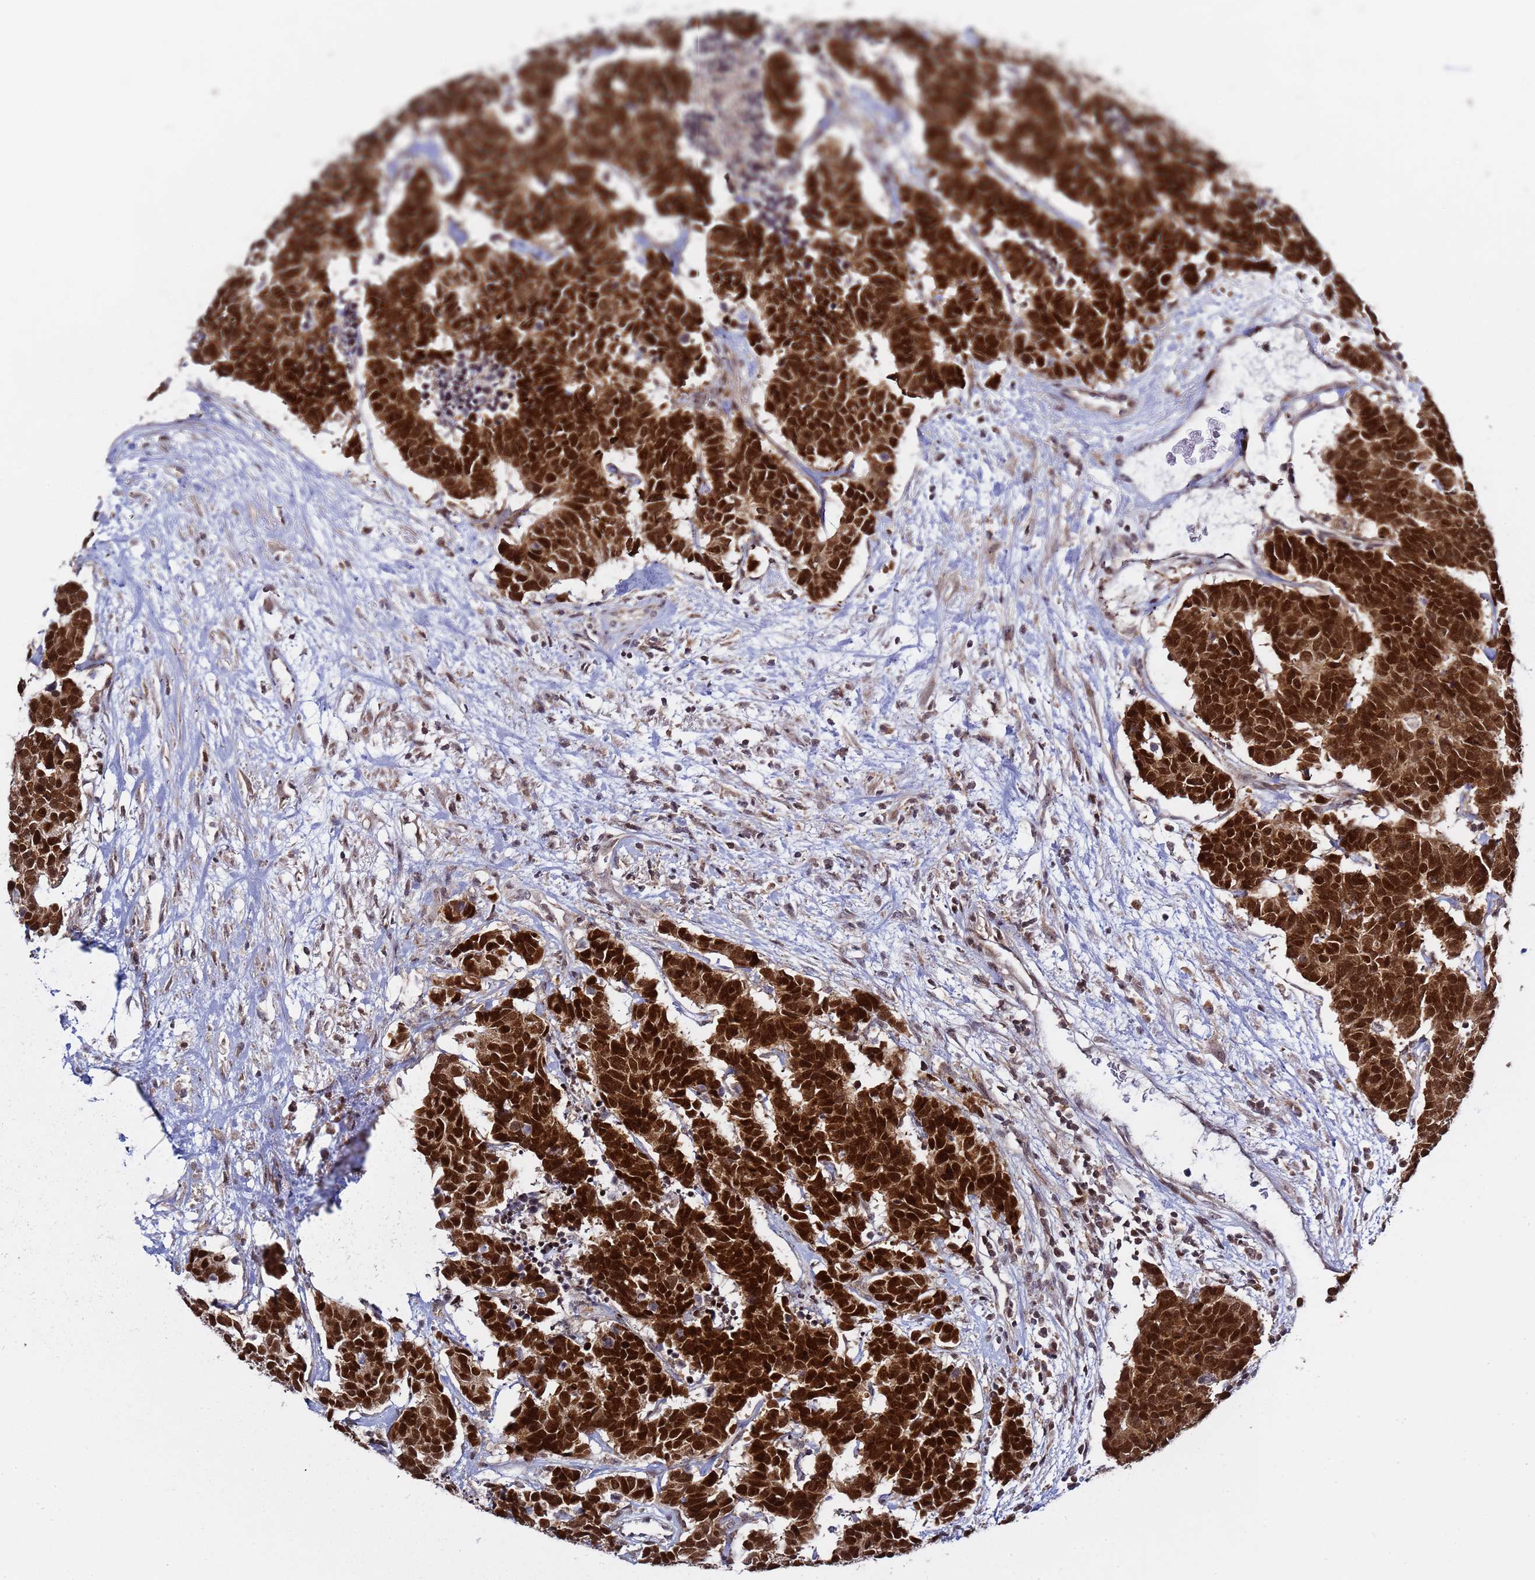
{"staining": {"intensity": "strong", "quantity": ">75%", "location": "nuclear"}, "tissue": "carcinoid", "cell_type": "Tumor cells", "image_type": "cancer", "snomed": [{"axis": "morphology", "description": "Carcinoma, NOS"}, {"axis": "morphology", "description": "Carcinoid, malignant, NOS"}, {"axis": "topography", "description": "Urinary bladder"}], "caption": "Carcinoma stained for a protein (brown) exhibits strong nuclear positive staining in approximately >75% of tumor cells.", "gene": "RCOR2", "patient": {"sex": "male", "age": 57}}